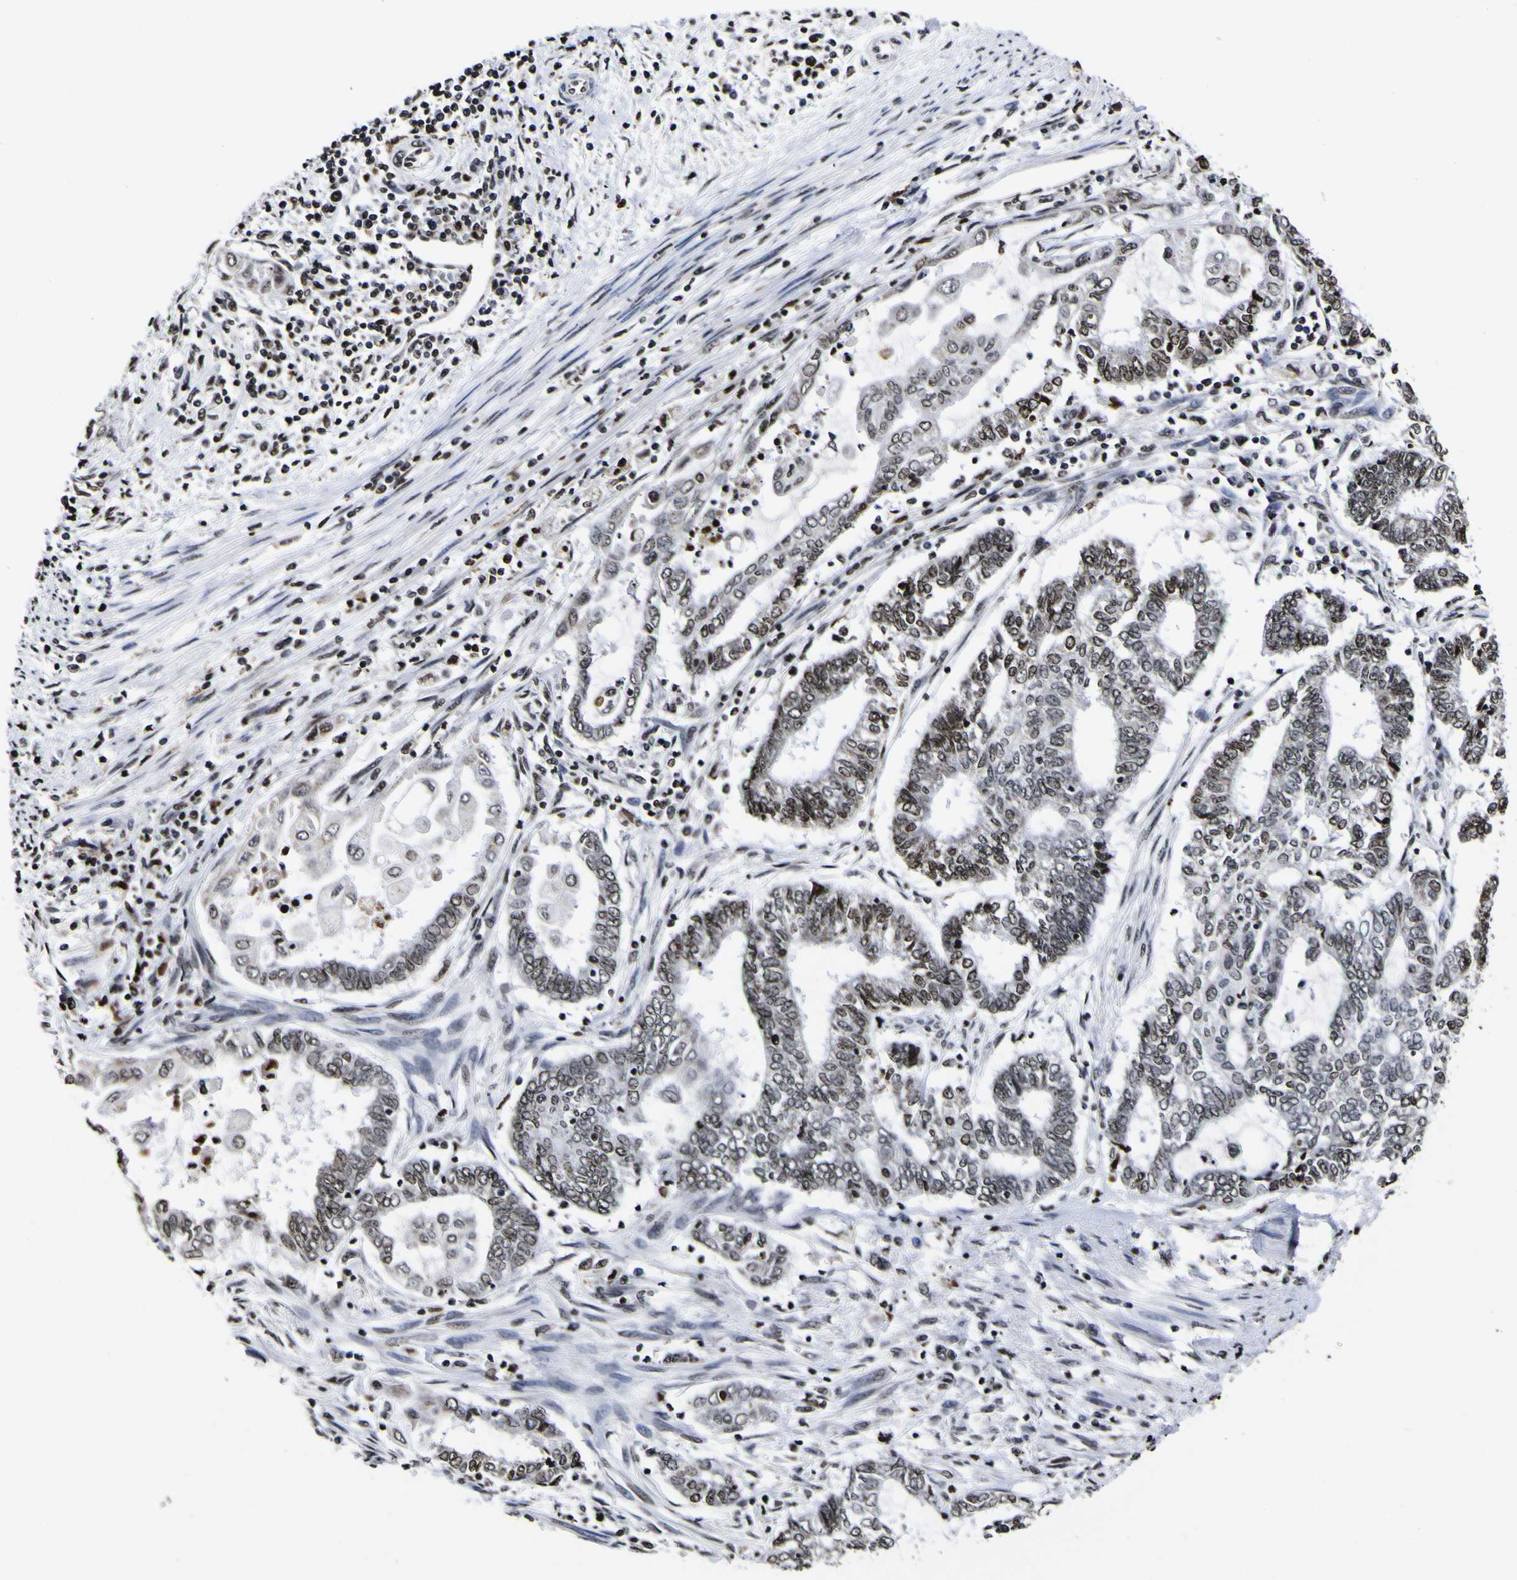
{"staining": {"intensity": "strong", "quantity": ">75%", "location": "nuclear"}, "tissue": "endometrial cancer", "cell_type": "Tumor cells", "image_type": "cancer", "snomed": [{"axis": "morphology", "description": "Adenocarcinoma, NOS"}, {"axis": "topography", "description": "Uterus"}, {"axis": "topography", "description": "Endometrium"}], "caption": "Endometrial cancer (adenocarcinoma) was stained to show a protein in brown. There is high levels of strong nuclear positivity in about >75% of tumor cells.", "gene": "PIAS1", "patient": {"sex": "female", "age": 70}}